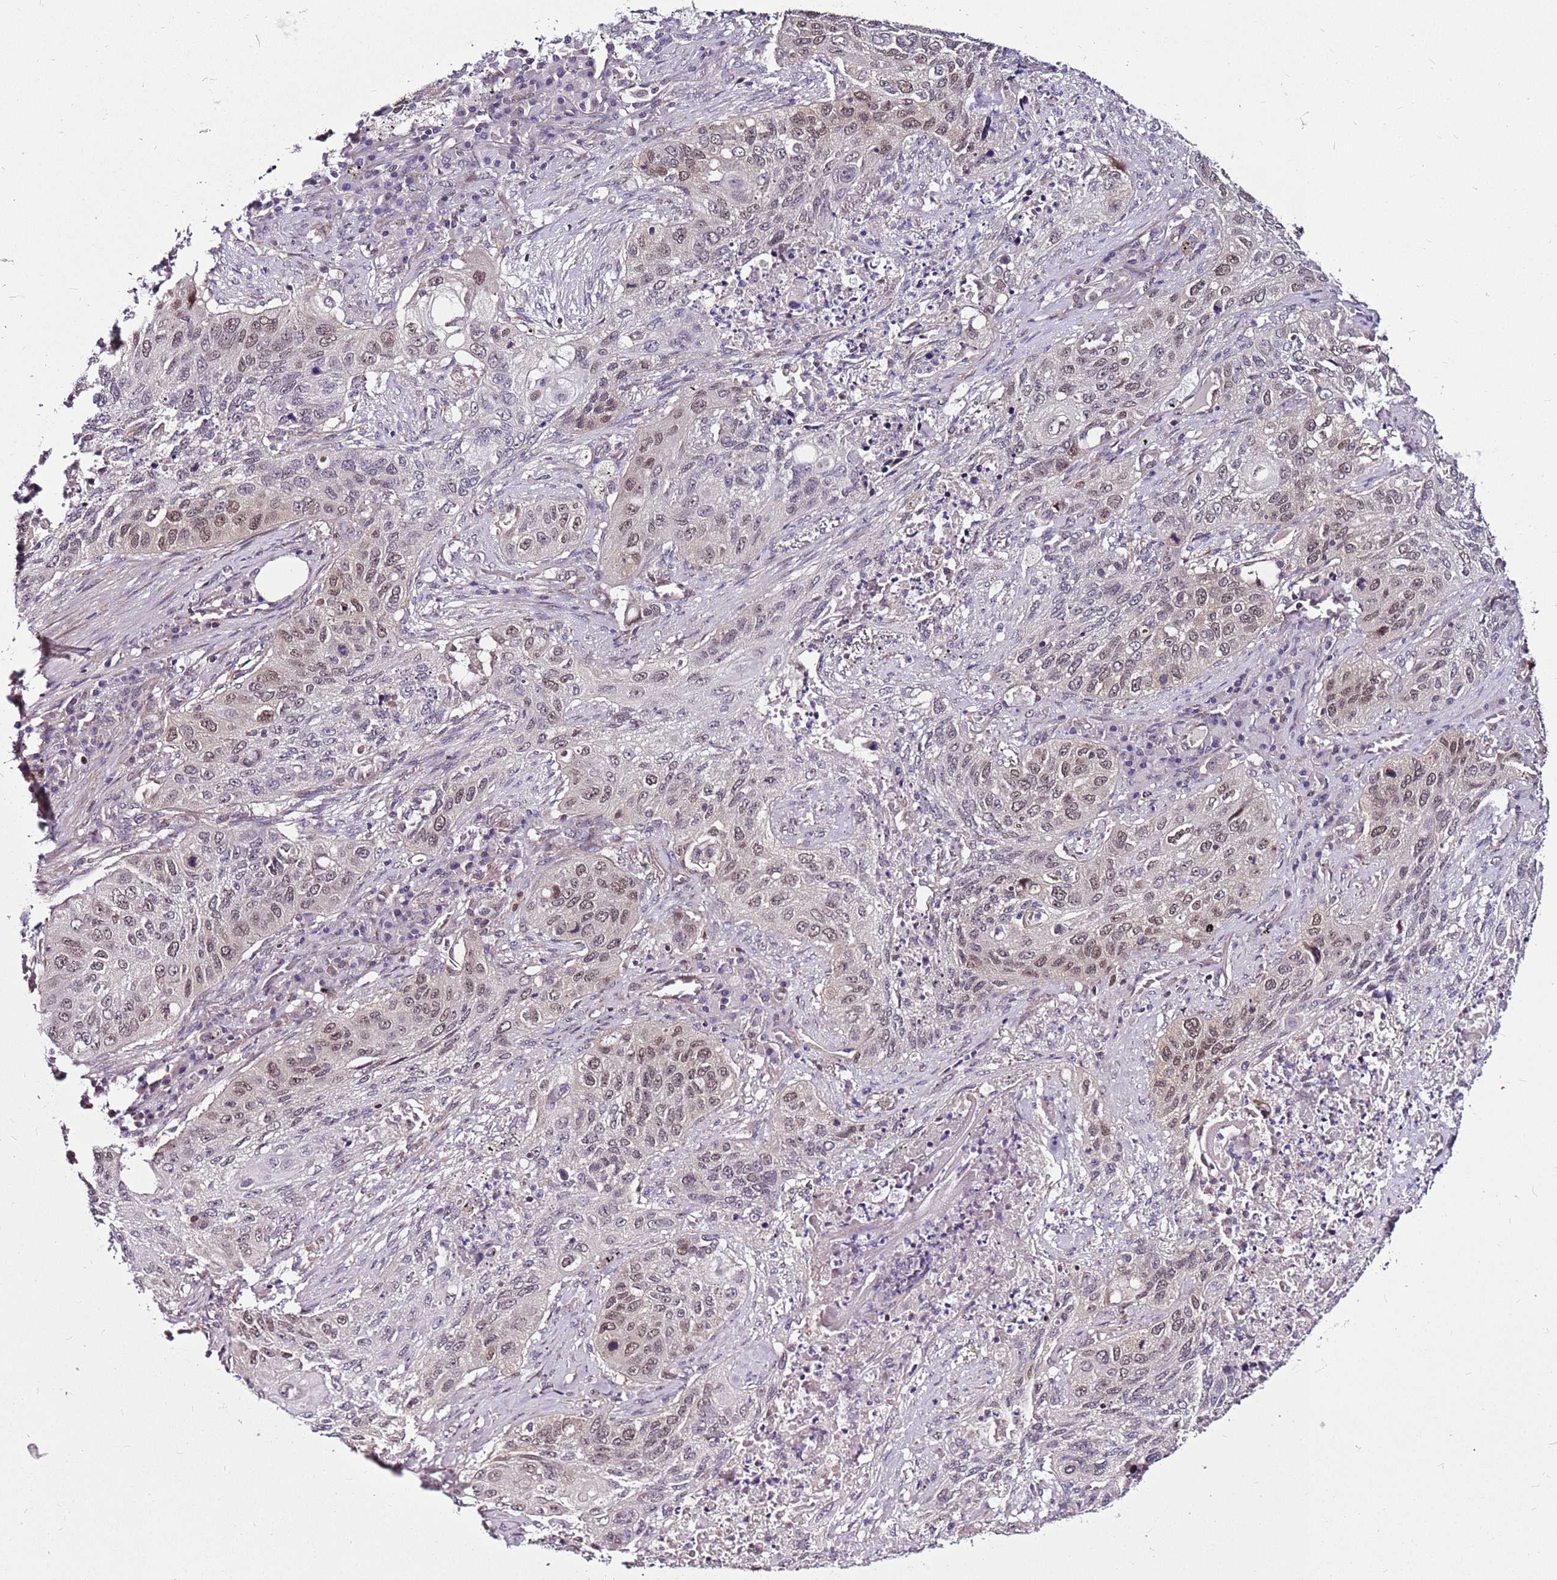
{"staining": {"intensity": "moderate", "quantity": "25%-75%", "location": "nuclear"}, "tissue": "lung cancer", "cell_type": "Tumor cells", "image_type": "cancer", "snomed": [{"axis": "morphology", "description": "Squamous cell carcinoma, NOS"}, {"axis": "topography", "description": "Lung"}], "caption": "Squamous cell carcinoma (lung) stained for a protein displays moderate nuclear positivity in tumor cells.", "gene": "POLE3", "patient": {"sex": "female", "age": 63}}